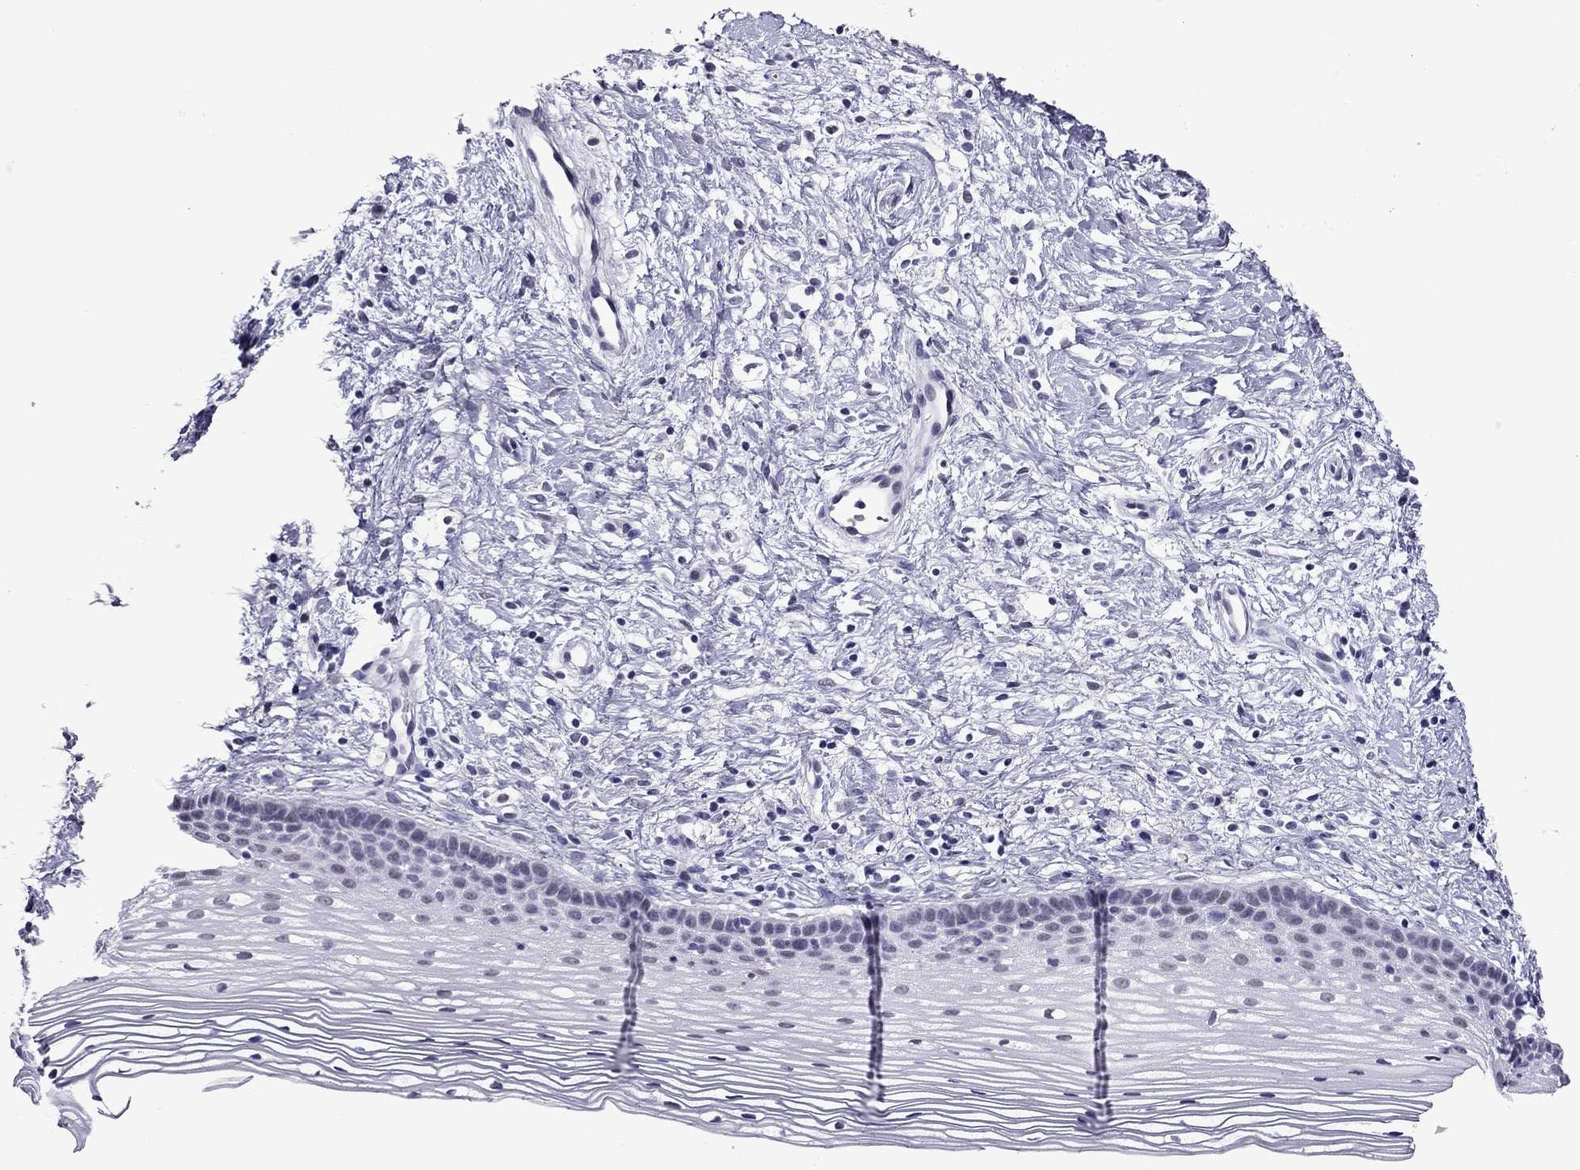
{"staining": {"intensity": "negative", "quantity": "none", "location": "none"}, "tissue": "cervix", "cell_type": "Glandular cells", "image_type": "normal", "snomed": [{"axis": "morphology", "description": "Normal tissue, NOS"}, {"axis": "topography", "description": "Cervix"}], "caption": "A photomicrograph of cervix stained for a protein shows no brown staining in glandular cells.", "gene": "ZNF646", "patient": {"sex": "female", "age": 39}}